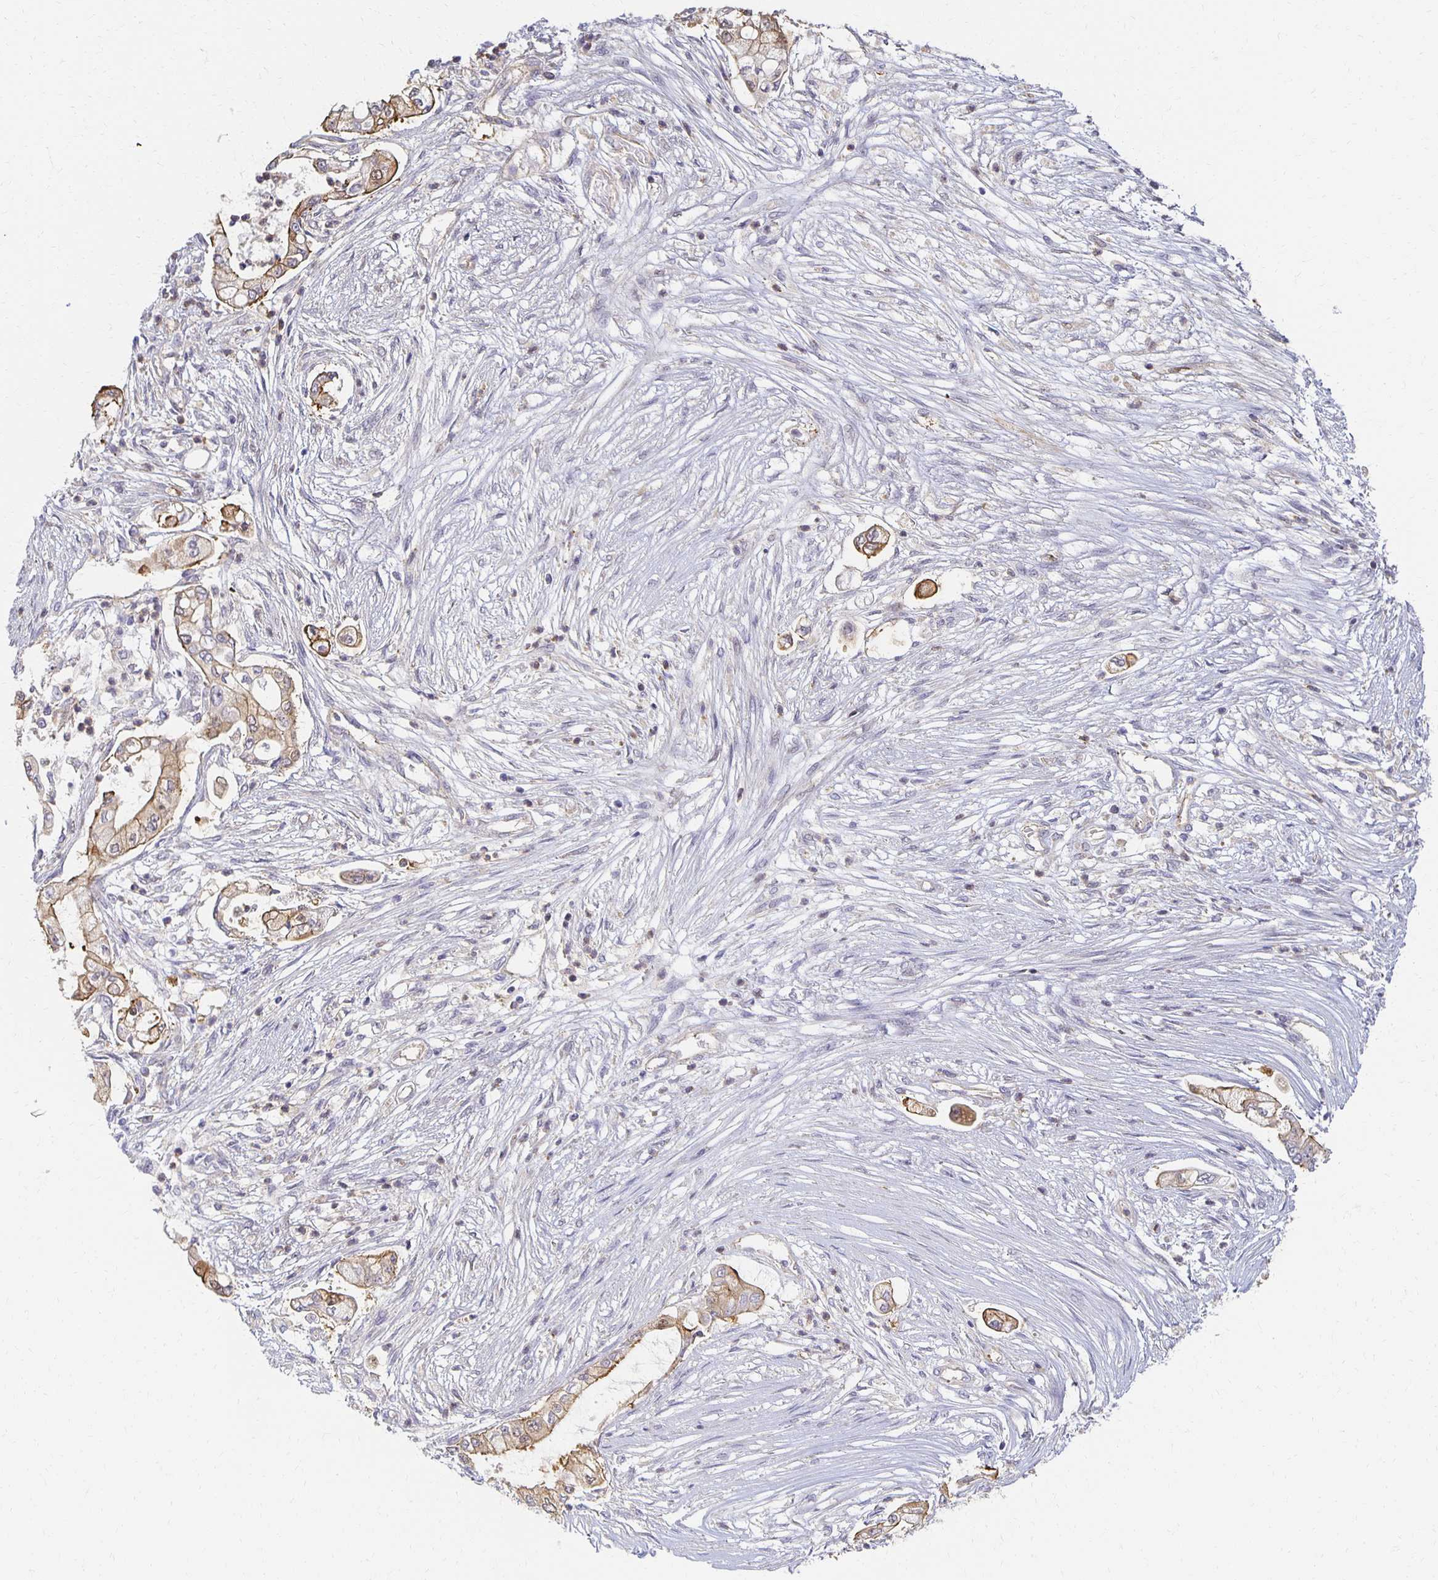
{"staining": {"intensity": "moderate", "quantity": ">75%", "location": "cytoplasmic/membranous"}, "tissue": "pancreatic cancer", "cell_type": "Tumor cells", "image_type": "cancer", "snomed": [{"axis": "morphology", "description": "Adenocarcinoma, NOS"}, {"axis": "topography", "description": "Pancreas"}], "caption": "The immunohistochemical stain highlights moderate cytoplasmic/membranous staining in tumor cells of pancreatic cancer (adenocarcinoma) tissue. (DAB (3,3'-diaminobenzidine) = brown stain, brightfield microscopy at high magnification).", "gene": "SORL1", "patient": {"sex": "female", "age": 69}}